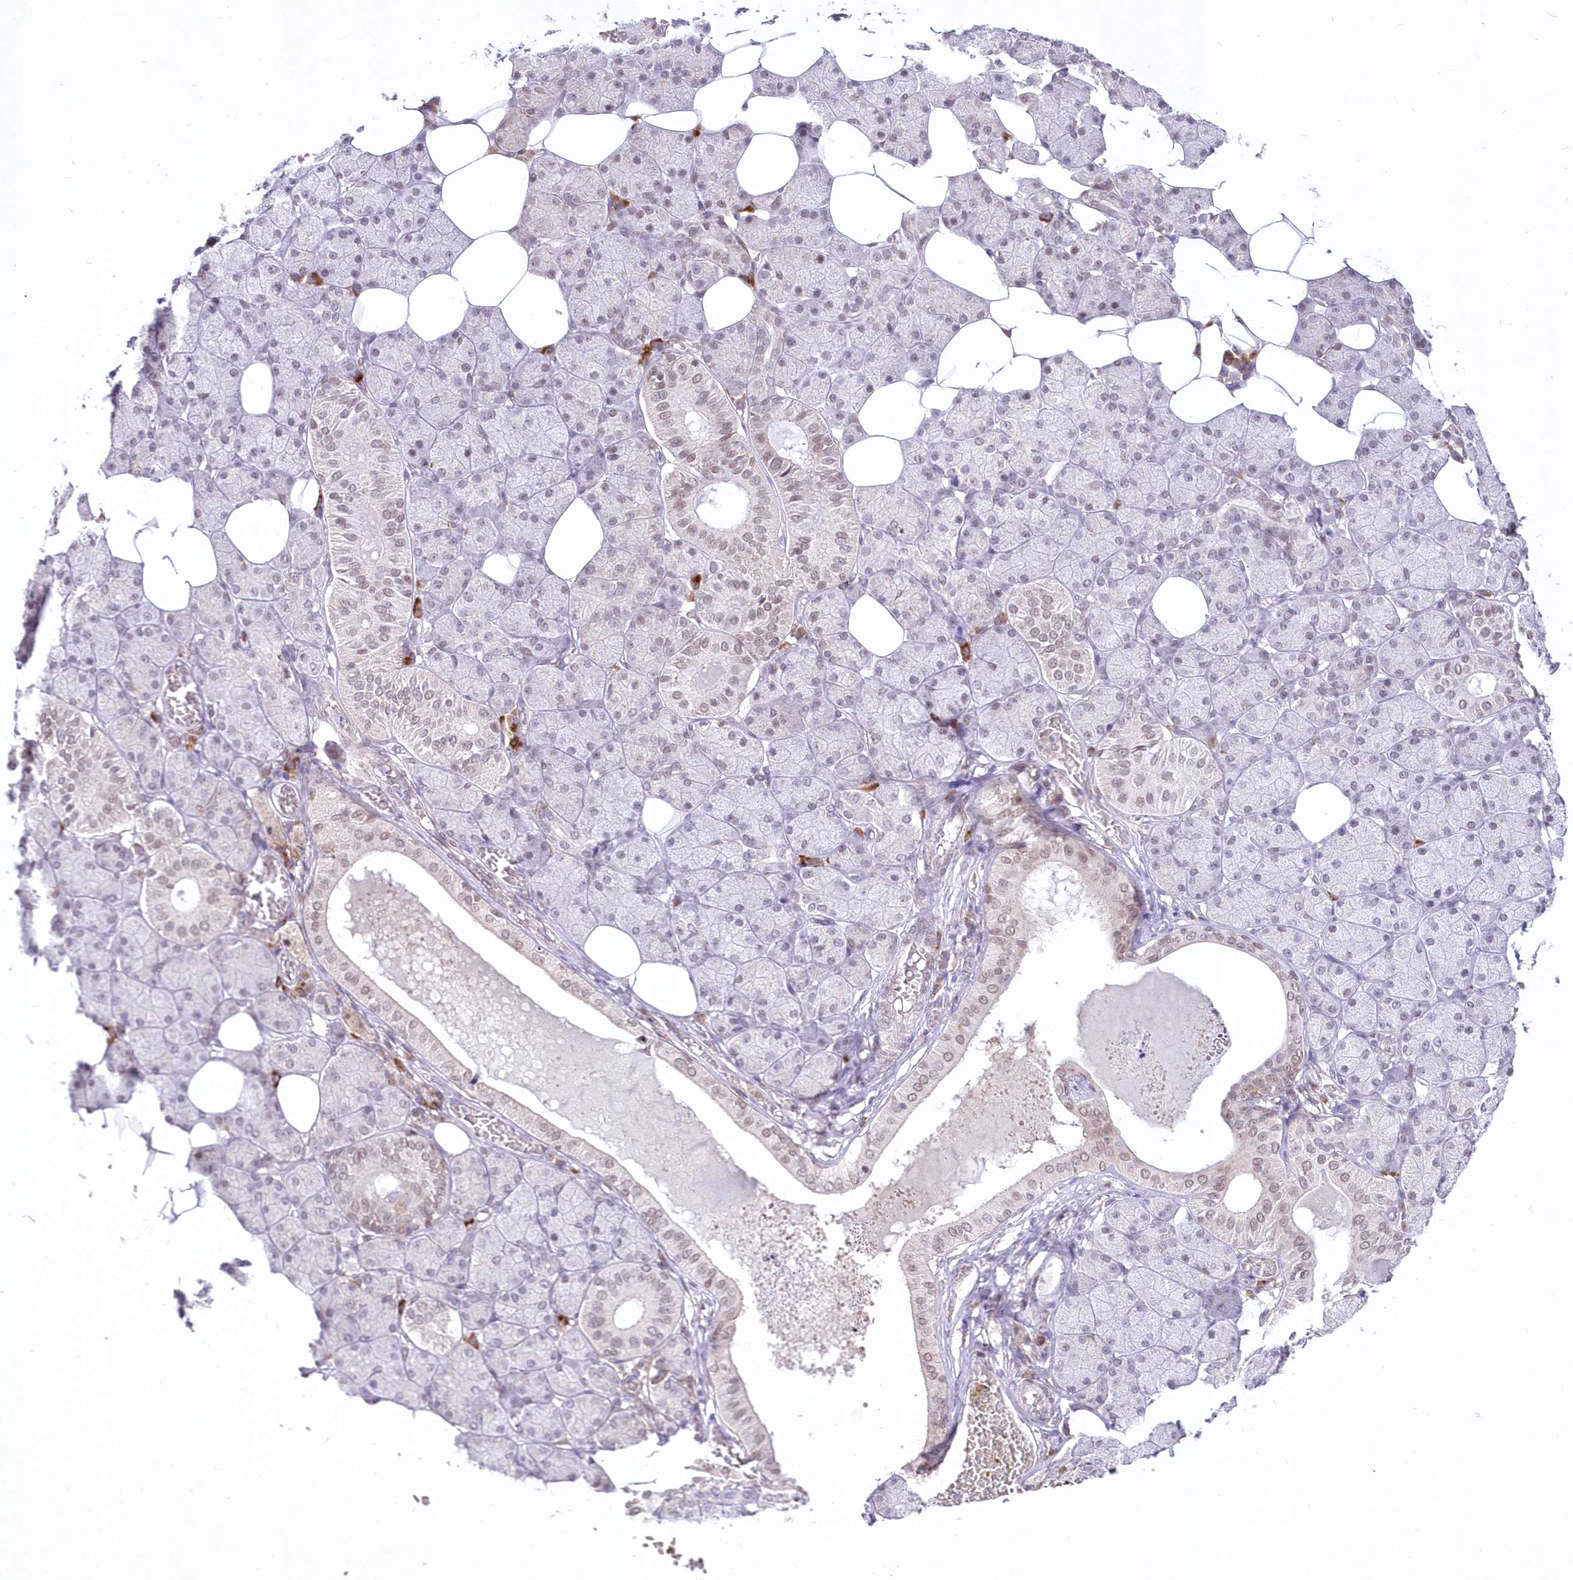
{"staining": {"intensity": "negative", "quantity": "none", "location": "none"}, "tissue": "salivary gland", "cell_type": "Glandular cells", "image_type": "normal", "snomed": [{"axis": "morphology", "description": "Normal tissue, NOS"}, {"axis": "topography", "description": "Salivary gland"}], "caption": "Image shows no significant protein expression in glandular cells of benign salivary gland. Nuclei are stained in blue.", "gene": "LDB1", "patient": {"sex": "female", "age": 33}}